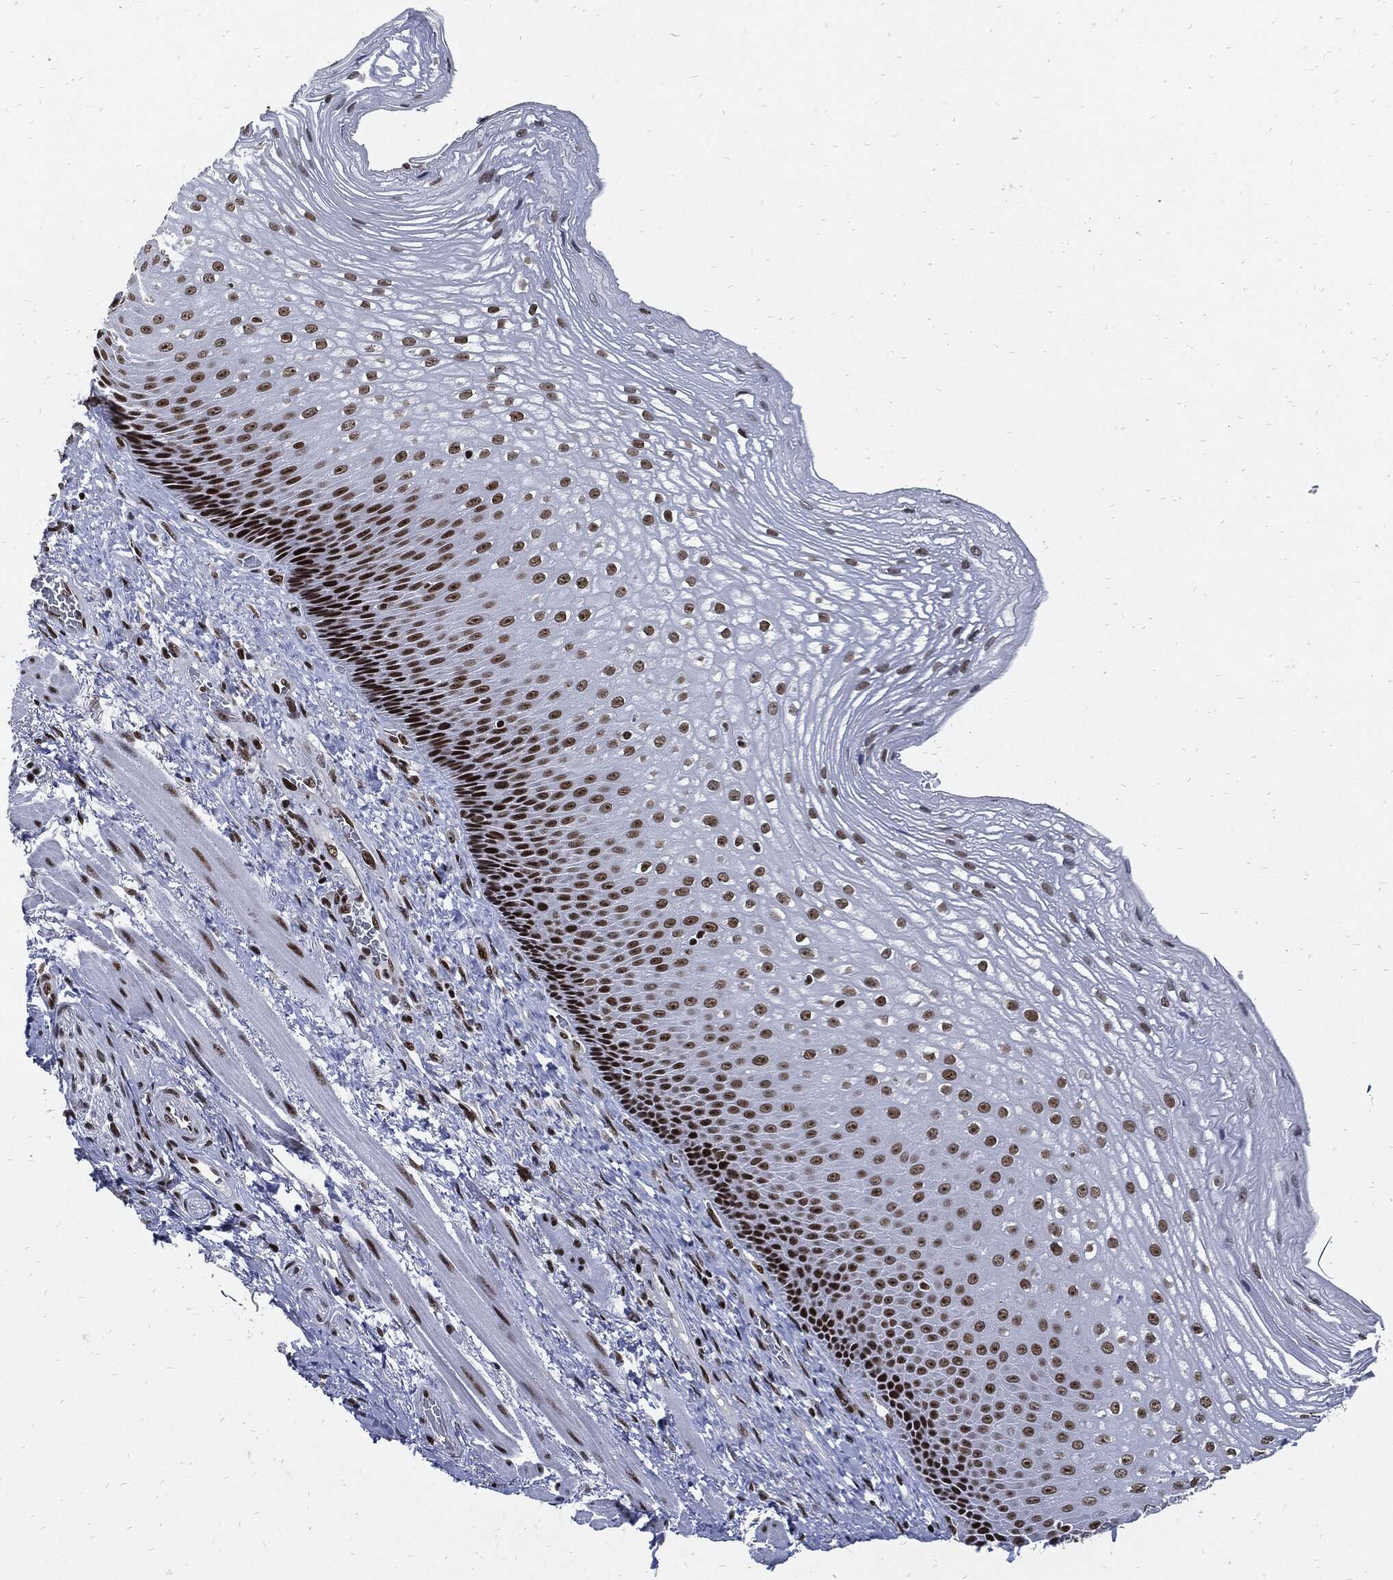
{"staining": {"intensity": "strong", "quantity": ">75%", "location": "nuclear"}, "tissue": "esophagus", "cell_type": "Squamous epithelial cells", "image_type": "normal", "snomed": [{"axis": "morphology", "description": "Normal tissue, NOS"}, {"axis": "topography", "description": "Esophagus"}], "caption": "Immunohistochemical staining of normal esophagus demonstrates >75% levels of strong nuclear protein expression in approximately >75% of squamous epithelial cells. (DAB (3,3'-diaminobenzidine) IHC with brightfield microscopy, high magnification).", "gene": "TERF2", "patient": {"sex": "male", "age": 63}}